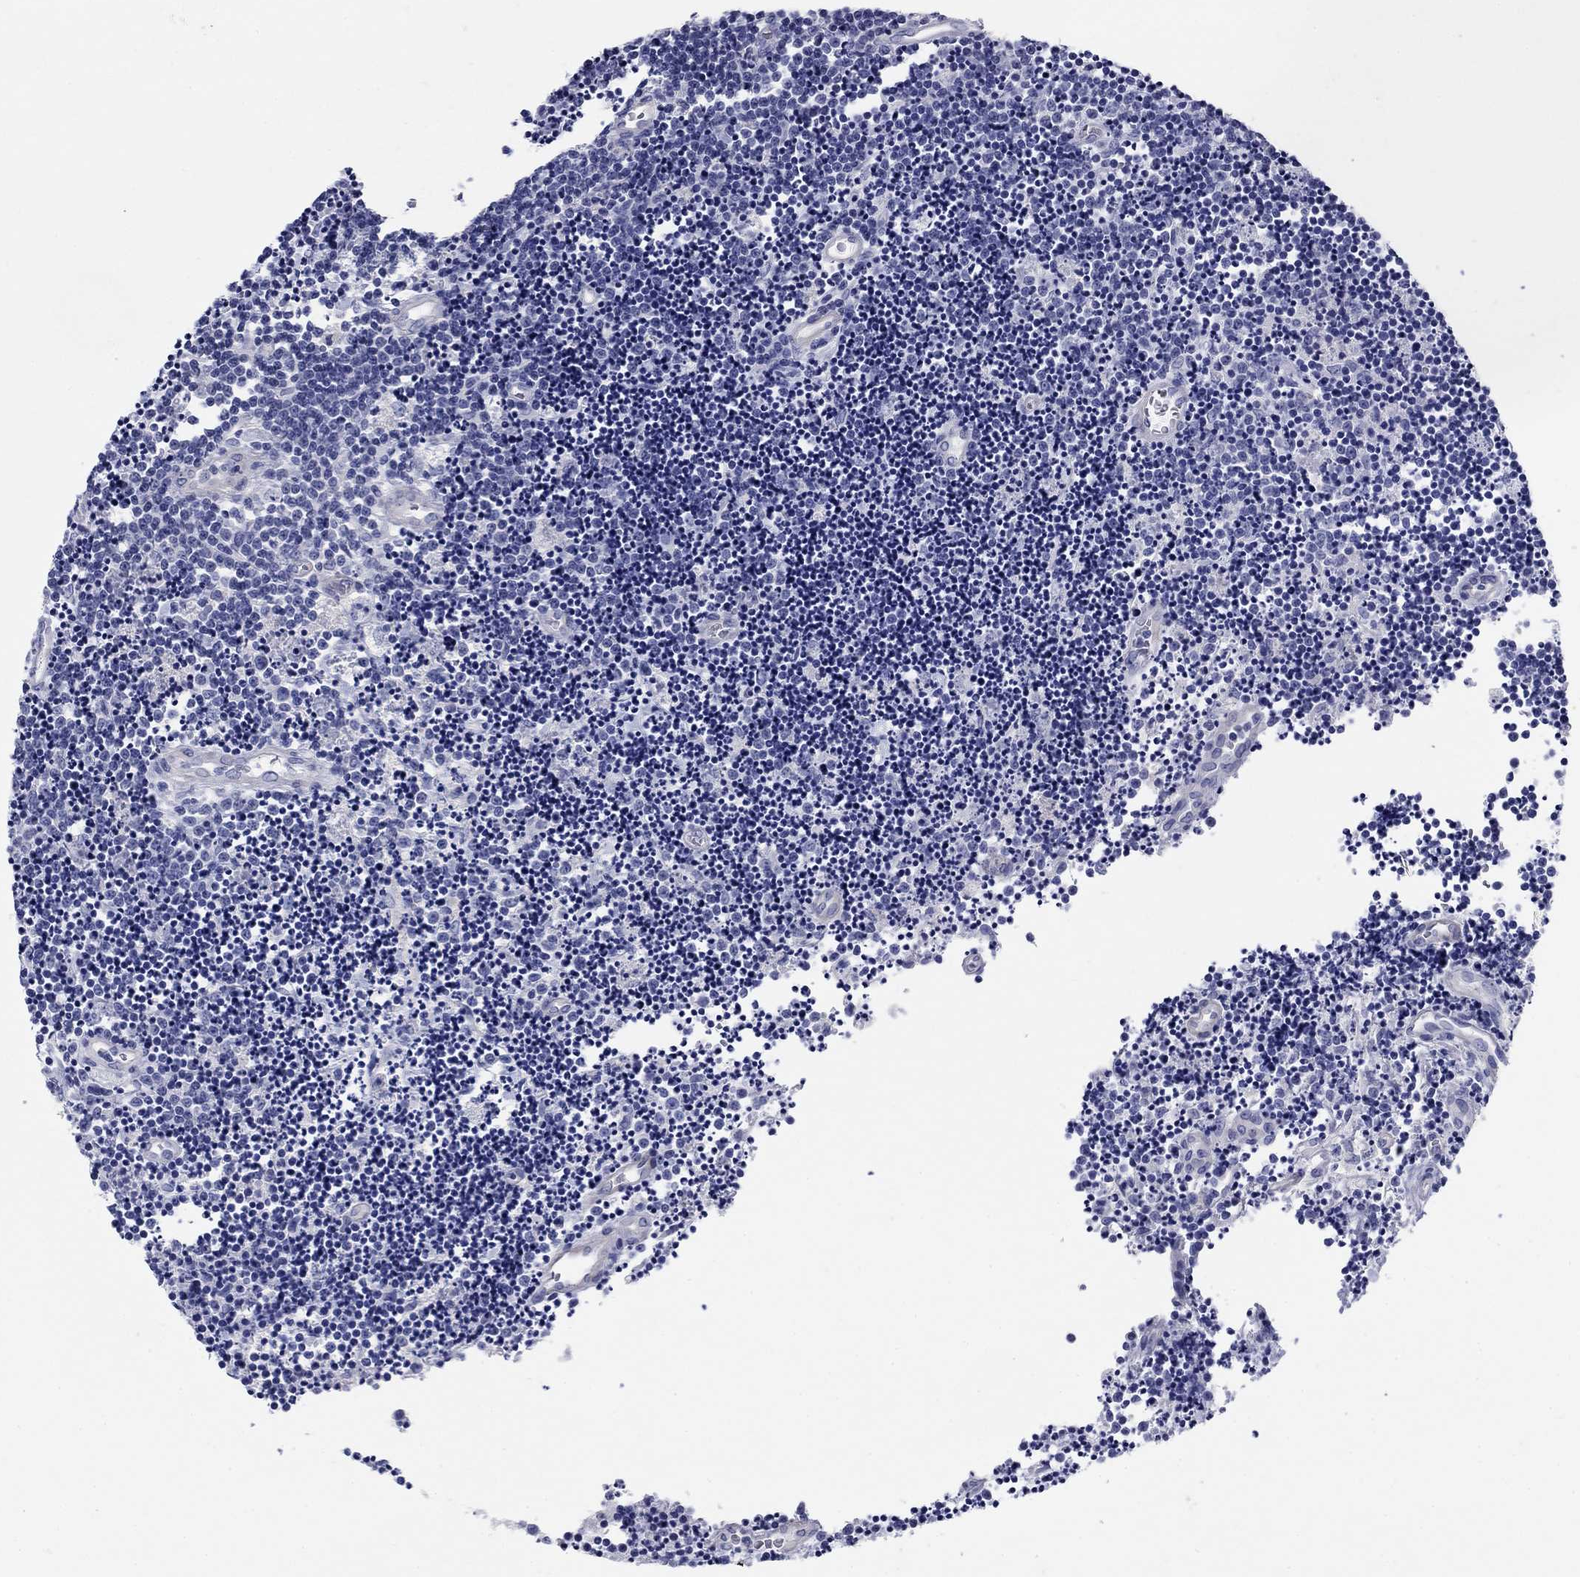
{"staining": {"intensity": "negative", "quantity": "none", "location": "none"}, "tissue": "lymphoma", "cell_type": "Tumor cells", "image_type": "cancer", "snomed": [{"axis": "morphology", "description": "Malignant lymphoma, non-Hodgkin's type, Low grade"}, {"axis": "topography", "description": "Brain"}], "caption": "Malignant lymphoma, non-Hodgkin's type (low-grade) was stained to show a protein in brown. There is no significant staining in tumor cells.", "gene": "PRKCG", "patient": {"sex": "female", "age": 66}}